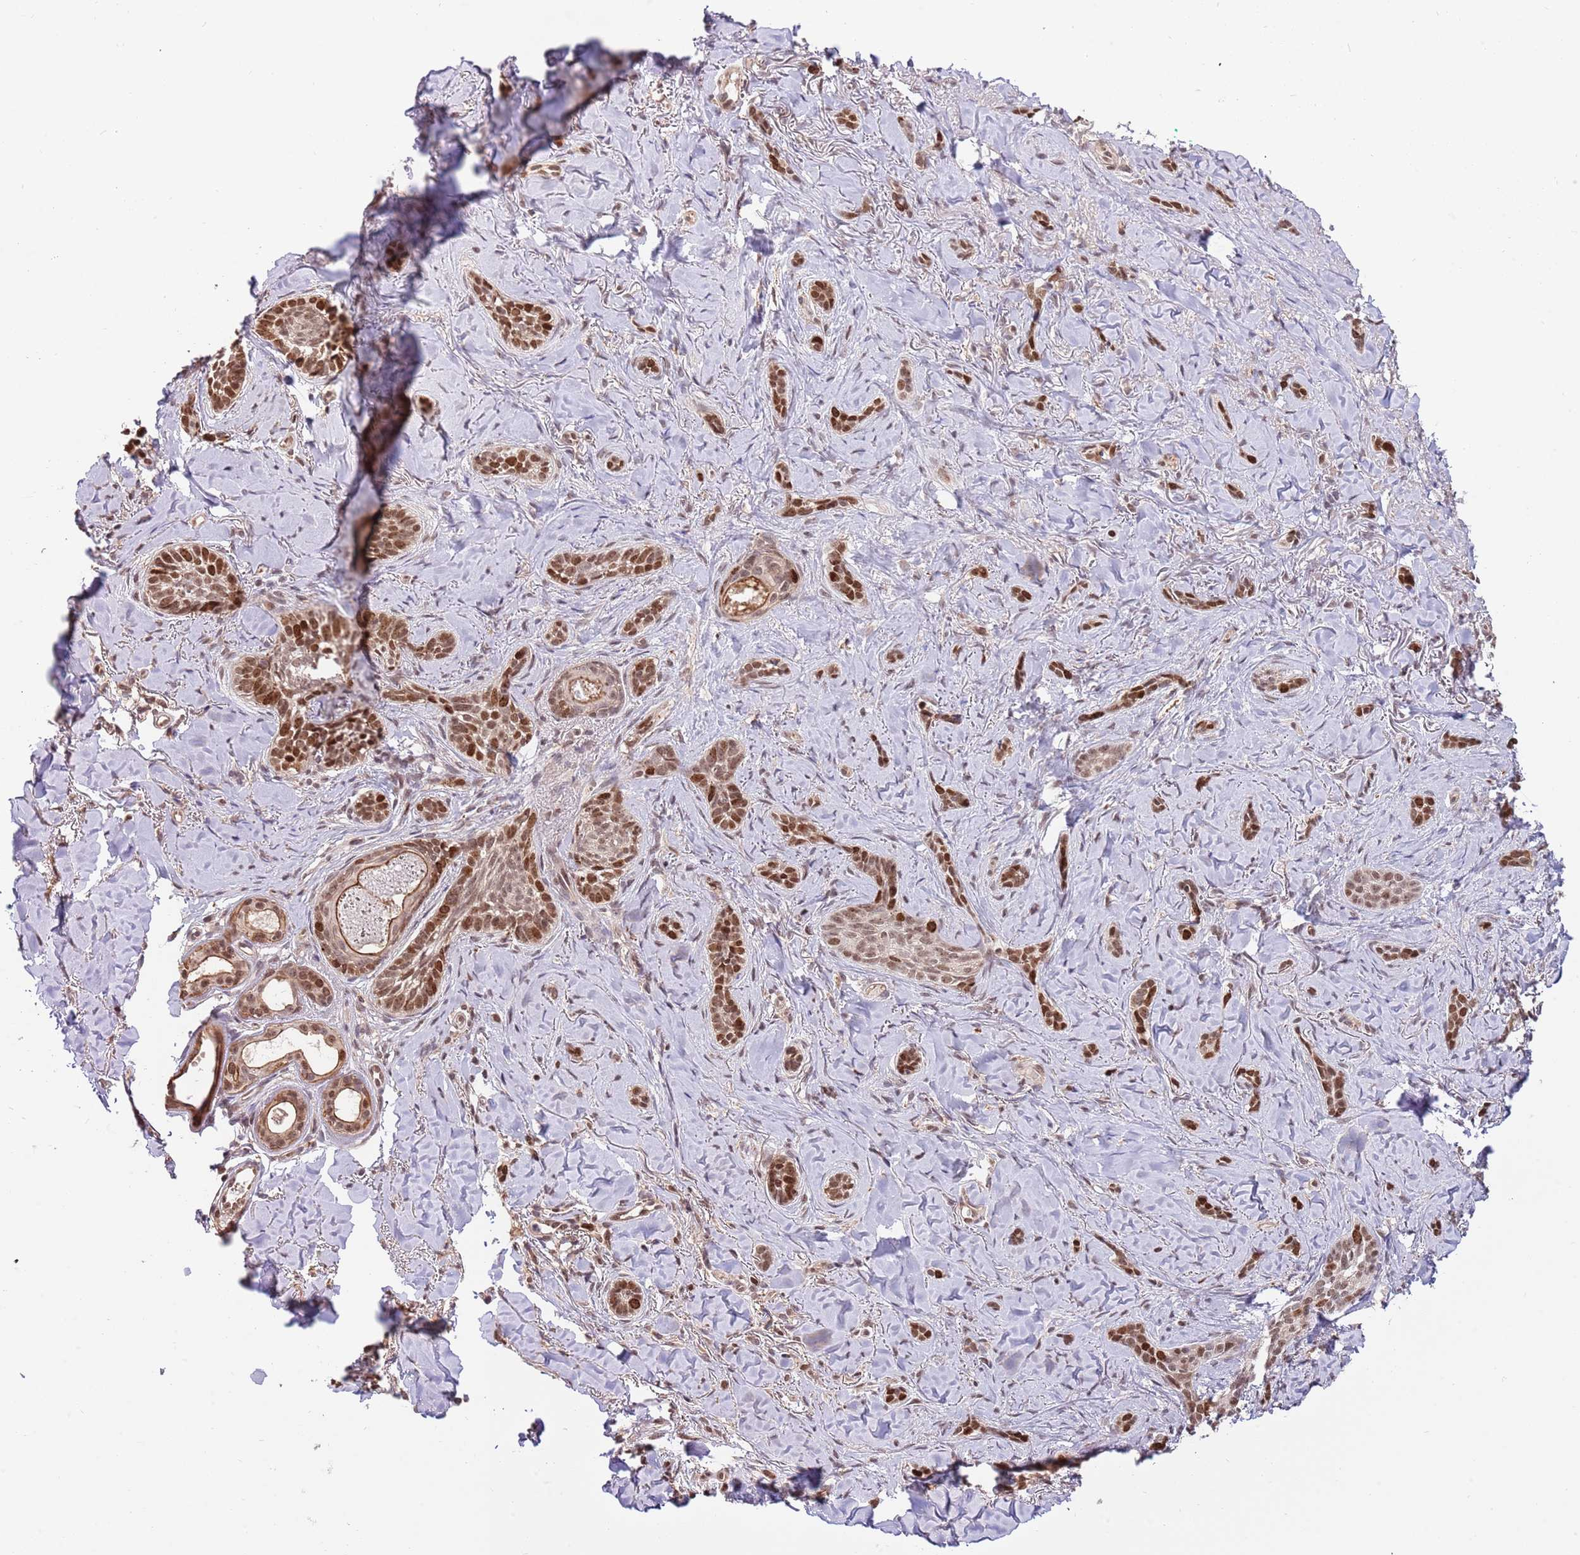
{"staining": {"intensity": "strong", "quantity": ">75%", "location": "cytoplasmic/membranous,nuclear"}, "tissue": "skin cancer", "cell_type": "Tumor cells", "image_type": "cancer", "snomed": [{"axis": "morphology", "description": "Basal cell carcinoma"}, {"axis": "topography", "description": "Skin"}], "caption": "Basal cell carcinoma (skin) tissue demonstrates strong cytoplasmic/membranous and nuclear expression in about >75% of tumor cells, visualized by immunohistochemistry.", "gene": "RIF1", "patient": {"sex": "female", "age": 55}}